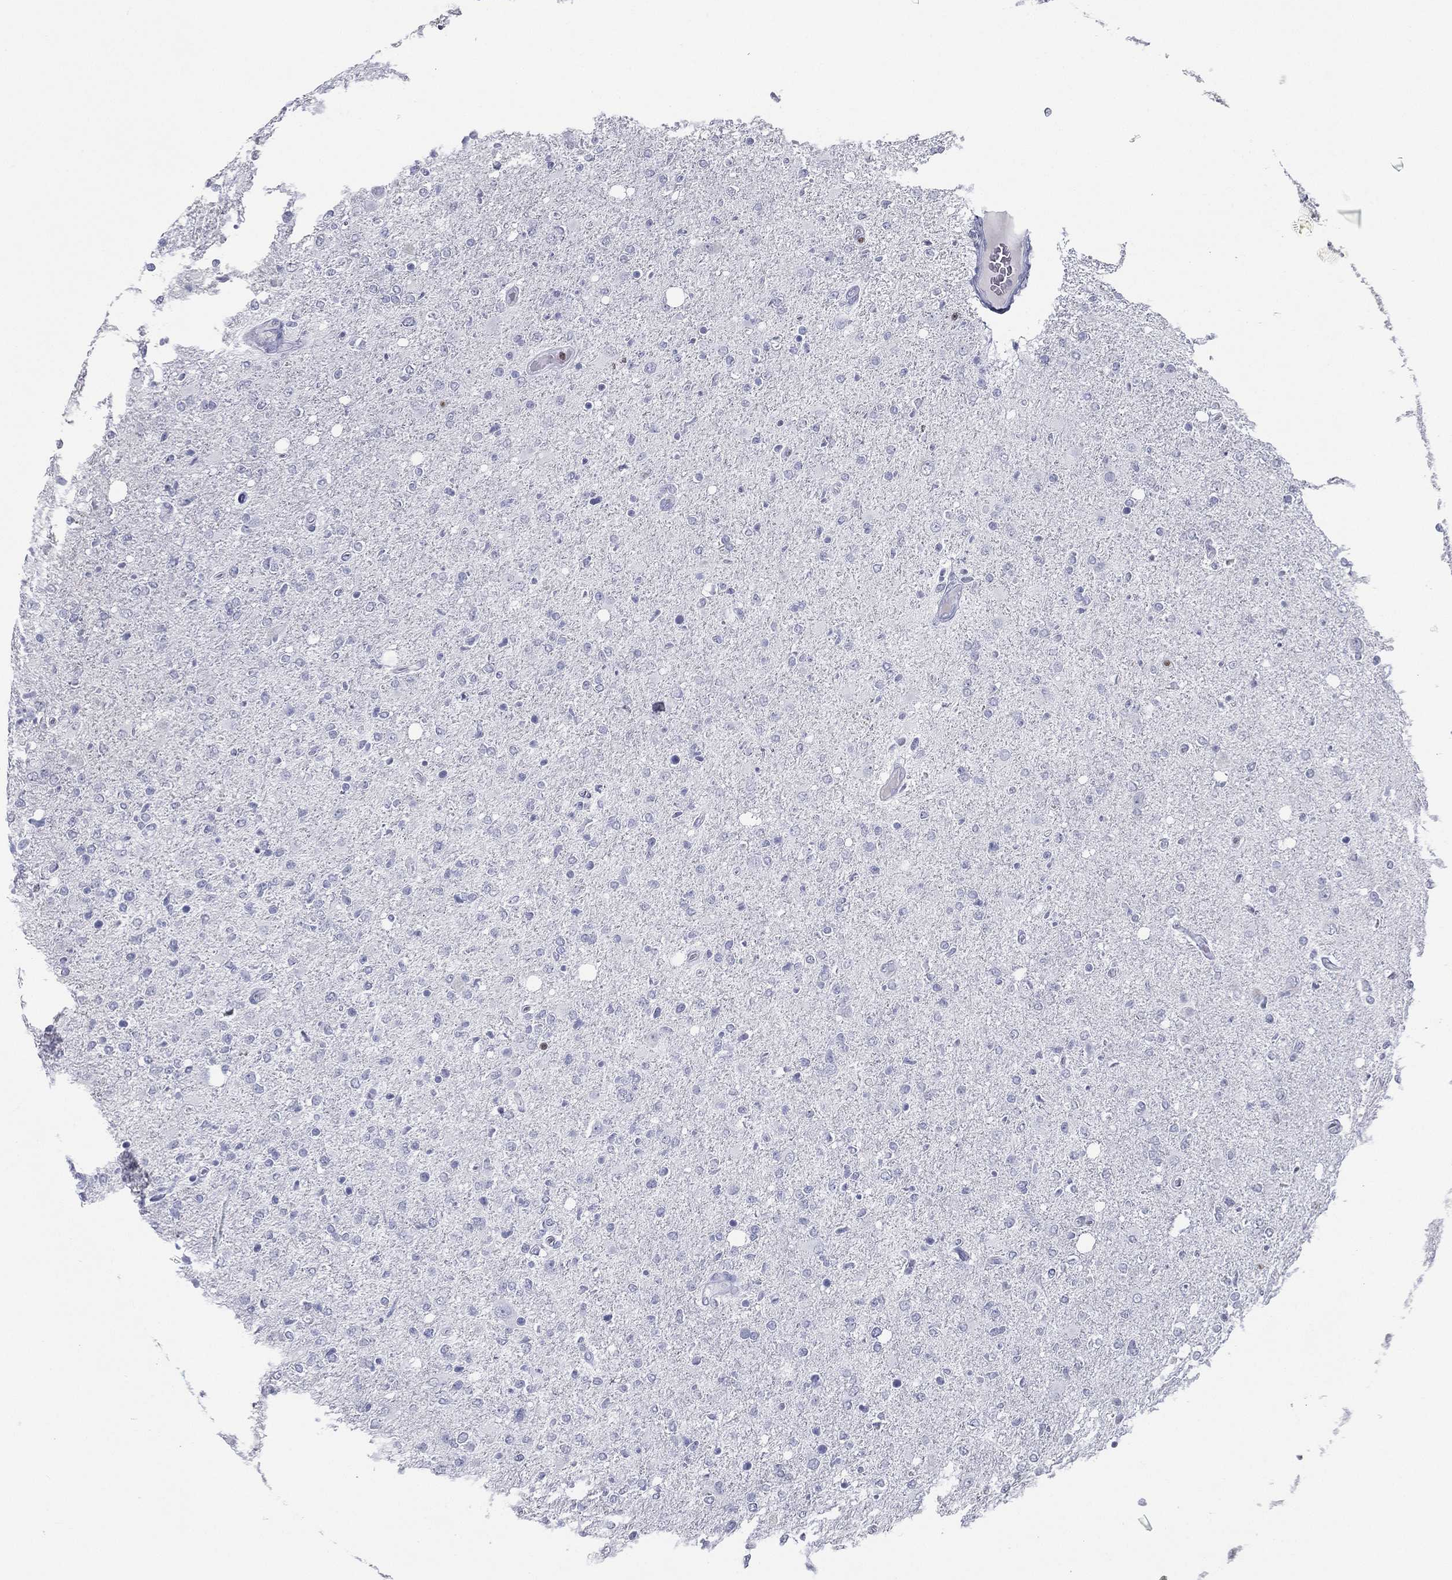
{"staining": {"intensity": "negative", "quantity": "none", "location": "none"}, "tissue": "glioma", "cell_type": "Tumor cells", "image_type": "cancer", "snomed": [{"axis": "morphology", "description": "Glioma, malignant, High grade"}, {"axis": "topography", "description": "Cerebral cortex"}], "caption": "This is an immunohistochemistry (IHC) photomicrograph of glioma. There is no positivity in tumor cells.", "gene": "PYHIN1", "patient": {"sex": "male", "age": 70}}